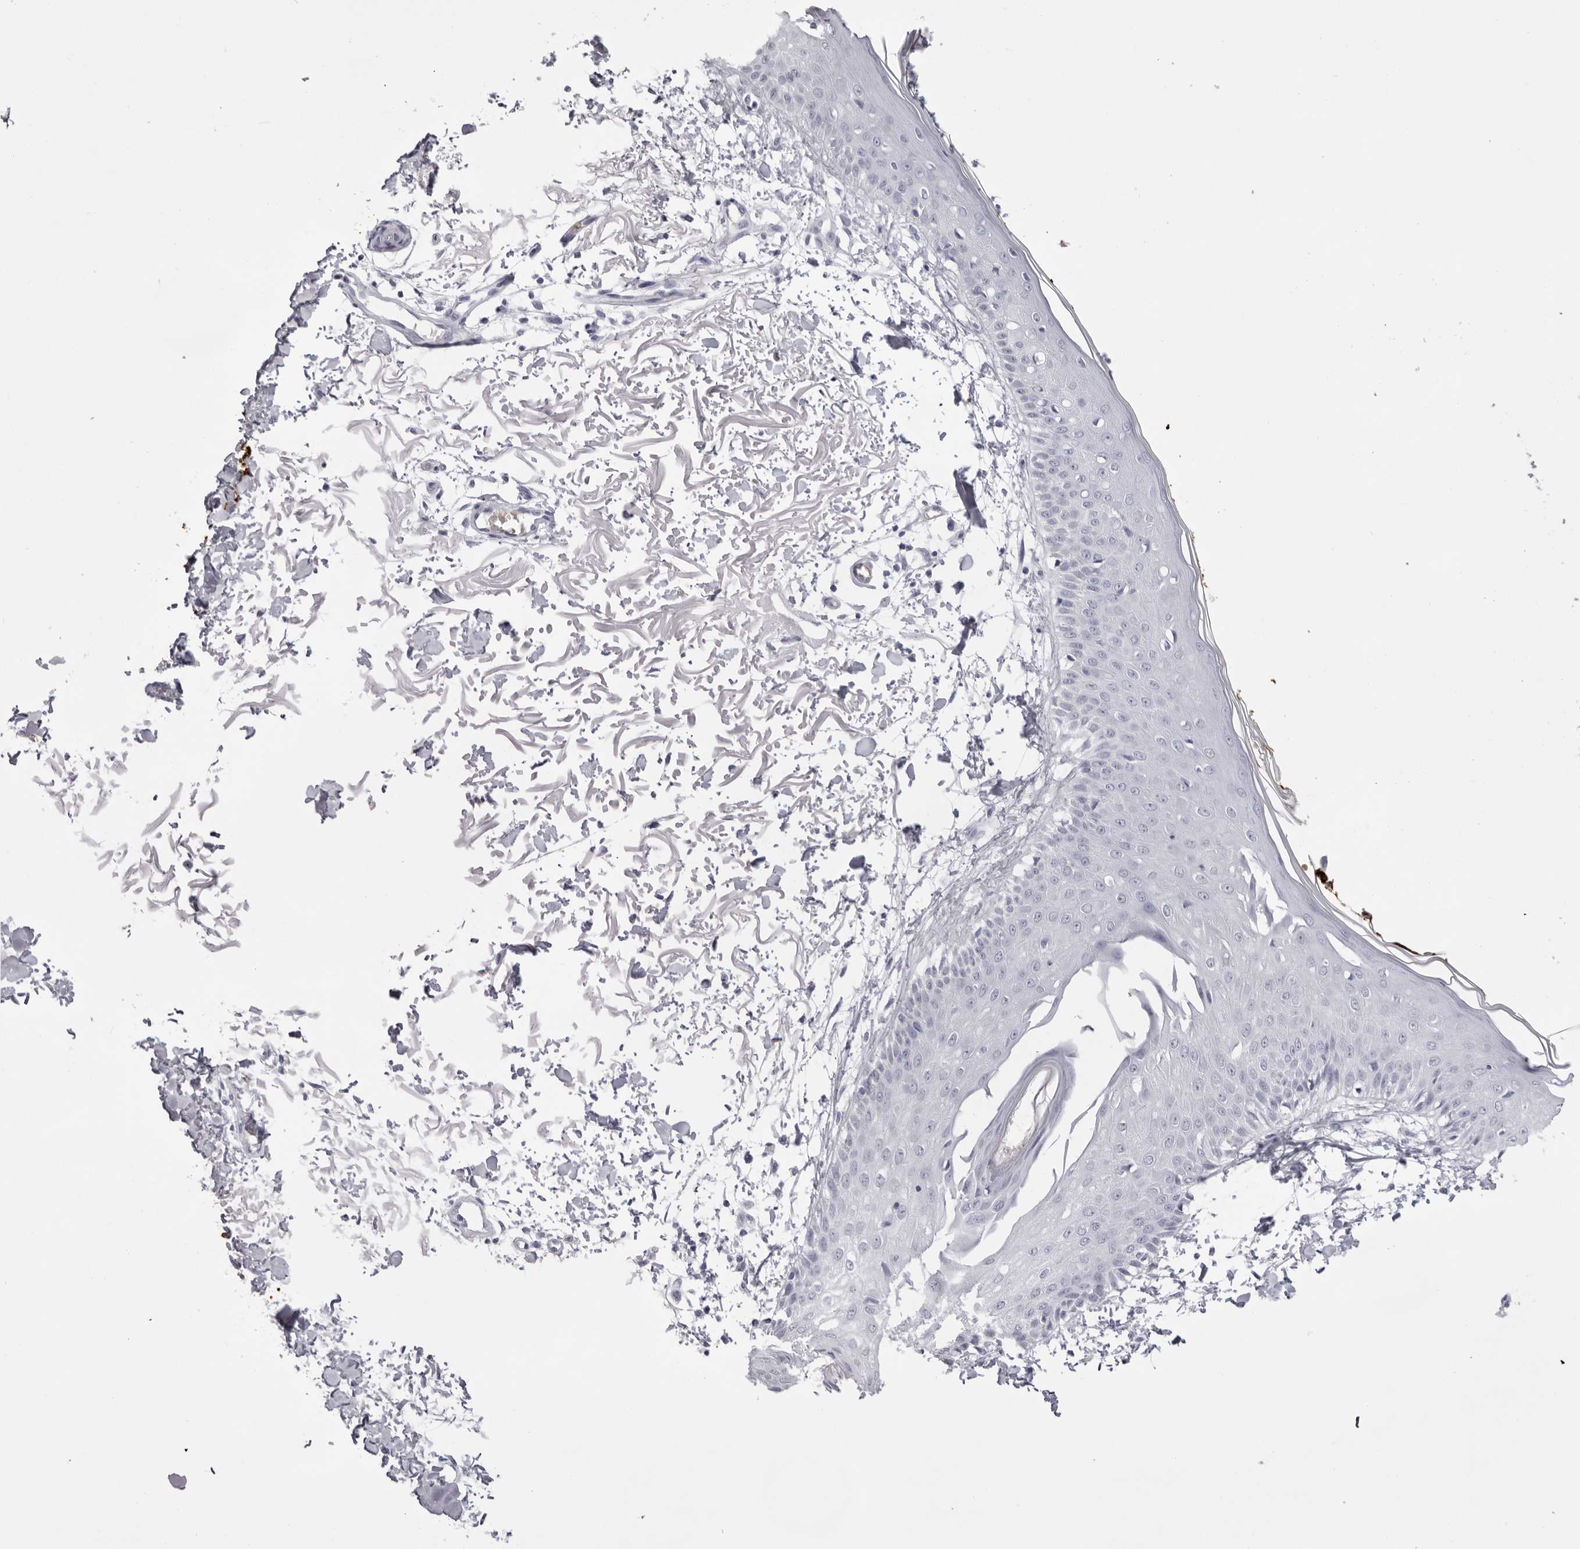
{"staining": {"intensity": "negative", "quantity": "none", "location": "none"}, "tissue": "skin", "cell_type": "Fibroblasts", "image_type": "normal", "snomed": [{"axis": "morphology", "description": "Normal tissue, NOS"}, {"axis": "morphology", "description": "Squamous cell carcinoma, NOS"}, {"axis": "topography", "description": "Skin"}, {"axis": "topography", "description": "Peripheral nerve tissue"}], "caption": "Skin was stained to show a protein in brown. There is no significant positivity in fibroblasts.", "gene": "SPTA1", "patient": {"sex": "male", "age": 83}}